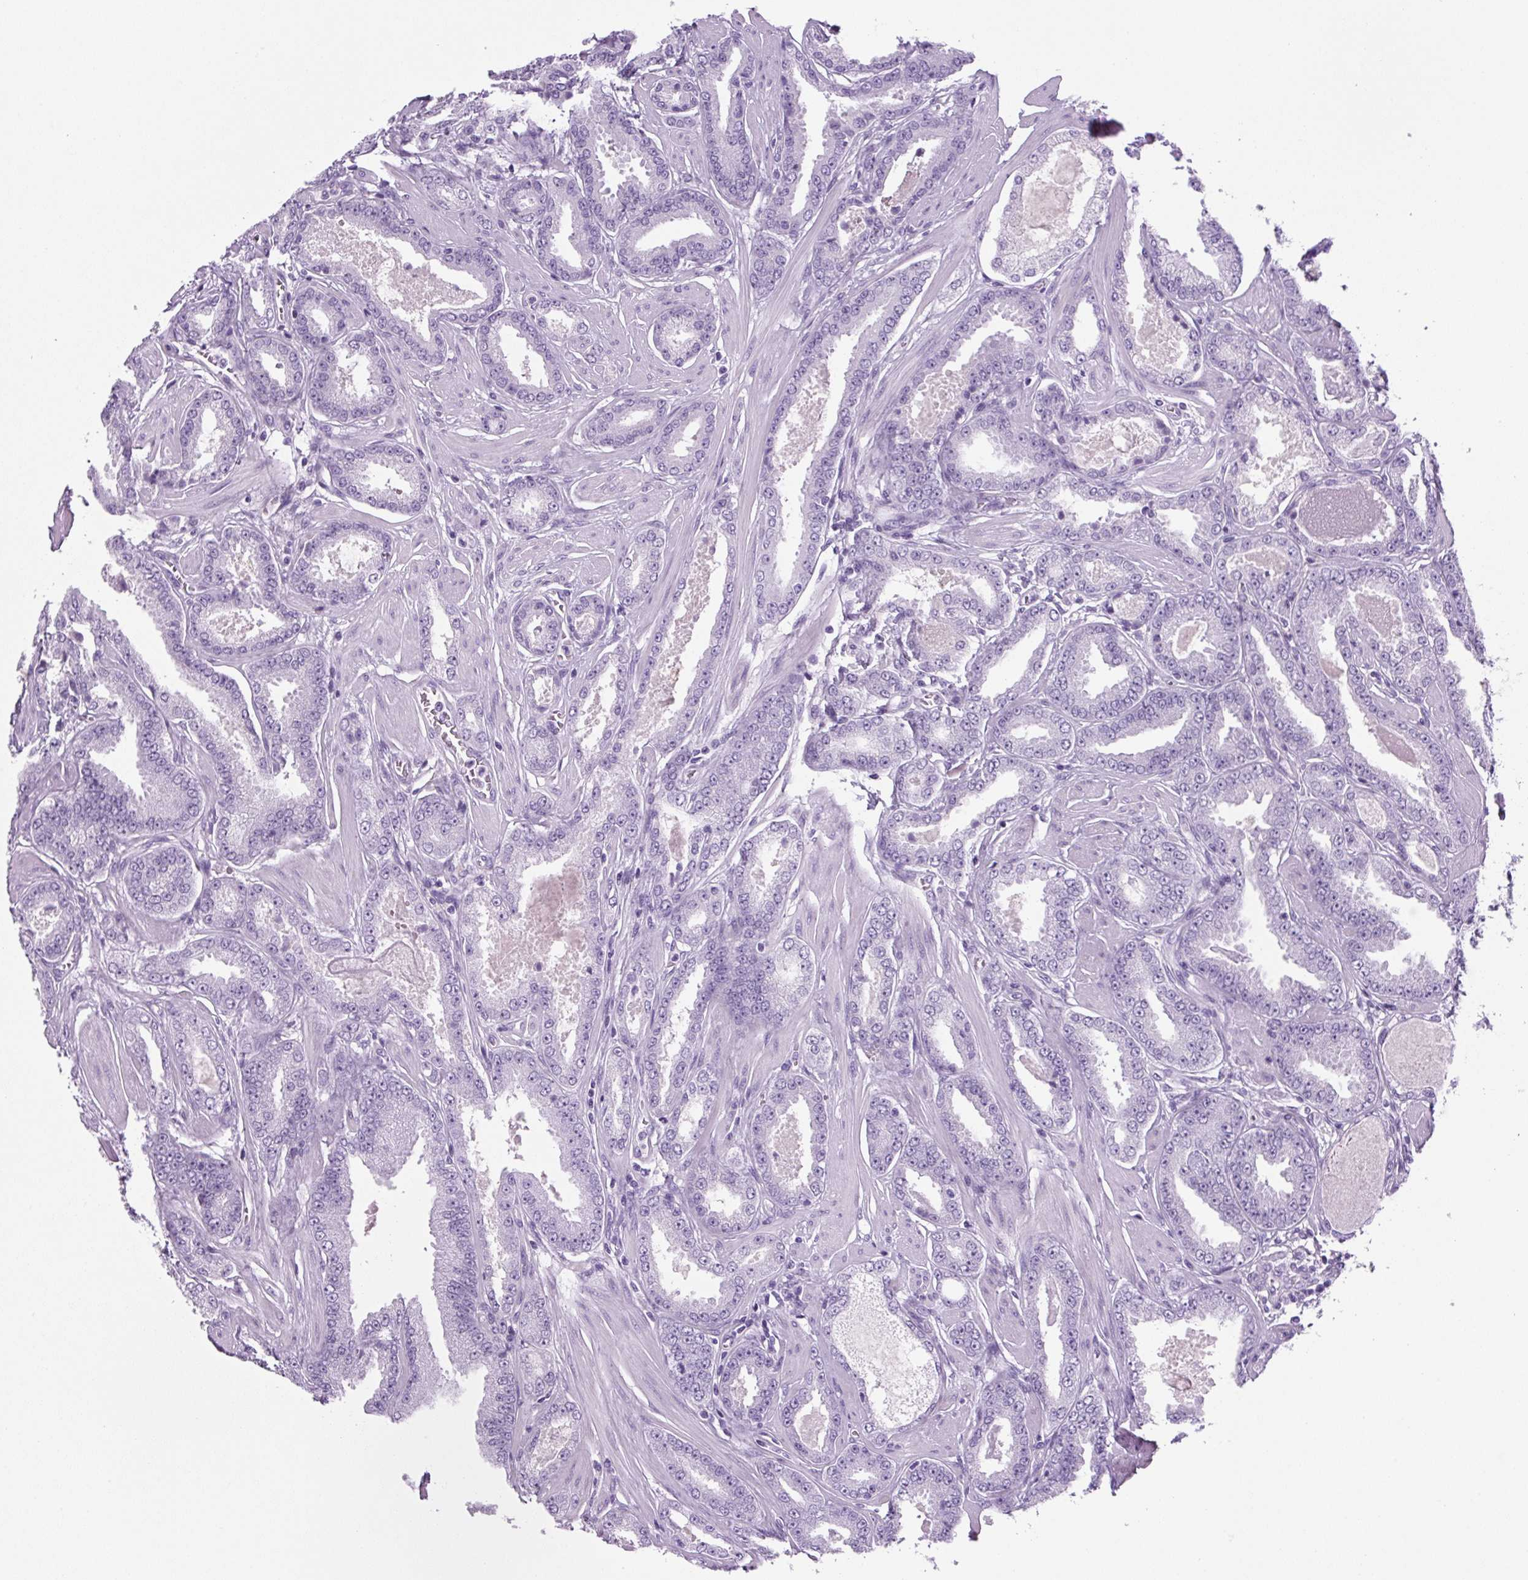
{"staining": {"intensity": "negative", "quantity": "none", "location": "none"}, "tissue": "prostate cancer", "cell_type": "Tumor cells", "image_type": "cancer", "snomed": [{"axis": "morphology", "description": "Adenocarcinoma, Low grade"}, {"axis": "topography", "description": "Prostate"}], "caption": "DAB (3,3'-diaminobenzidine) immunohistochemical staining of prostate low-grade adenocarcinoma reveals no significant staining in tumor cells. (Brightfield microscopy of DAB immunohistochemistry at high magnification).", "gene": "PRRT1", "patient": {"sex": "male", "age": 42}}